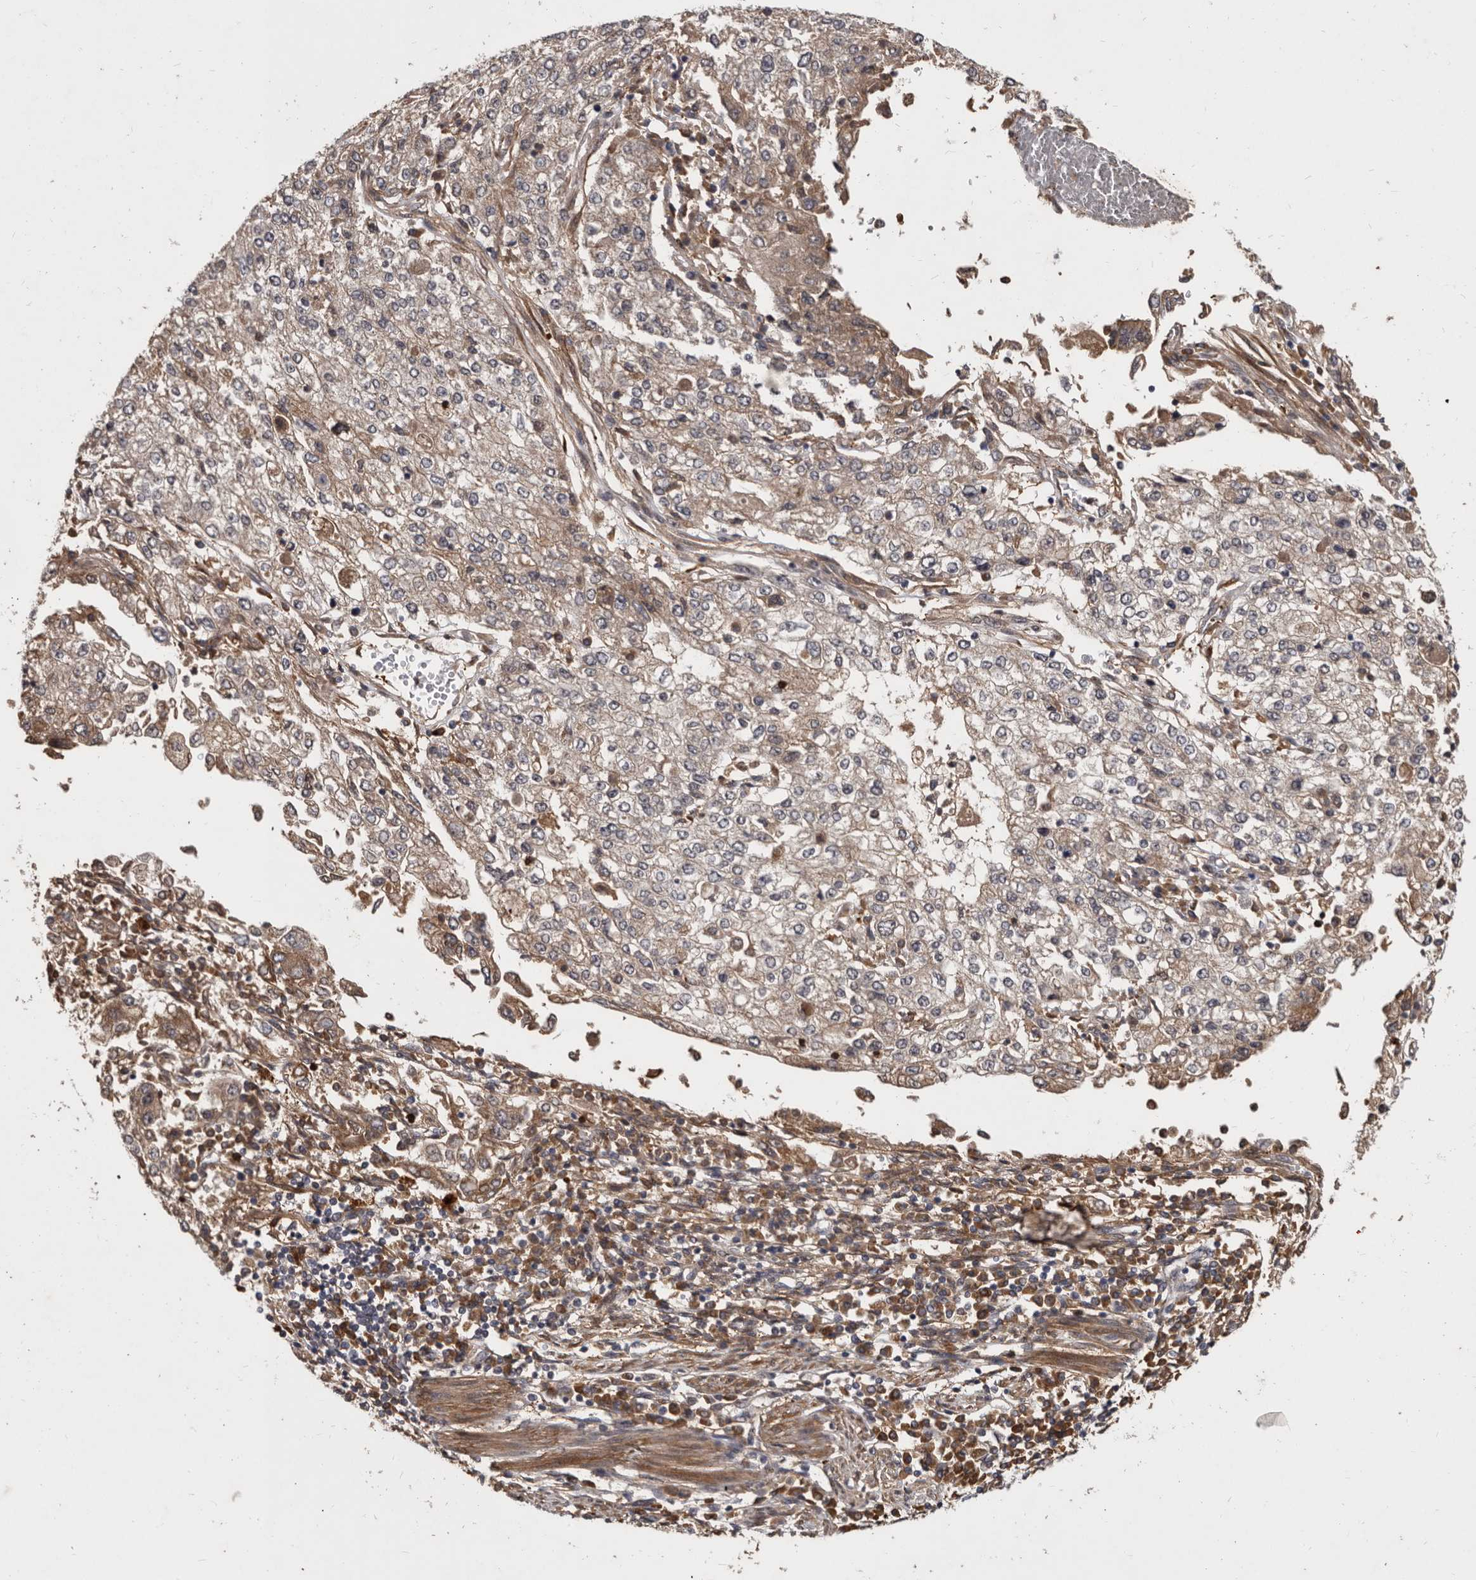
{"staining": {"intensity": "weak", "quantity": ">75%", "location": "cytoplasmic/membranous"}, "tissue": "endometrial cancer", "cell_type": "Tumor cells", "image_type": "cancer", "snomed": [{"axis": "morphology", "description": "Adenocarcinoma, NOS"}, {"axis": "topography", "description": "Endometrium"}], "caption": "This histopathology image reveals endometrial cancer (adenocarcinoma) stained with immunohistochemistry (IHC) to label a protein in brown. The cytoplasmic/membranous of tumor cells show weak positivity for the protein. Nuclei are counter-stained blue.", "gene": "DNAJC28", "patient": {"sex": "female", "age": 49}}